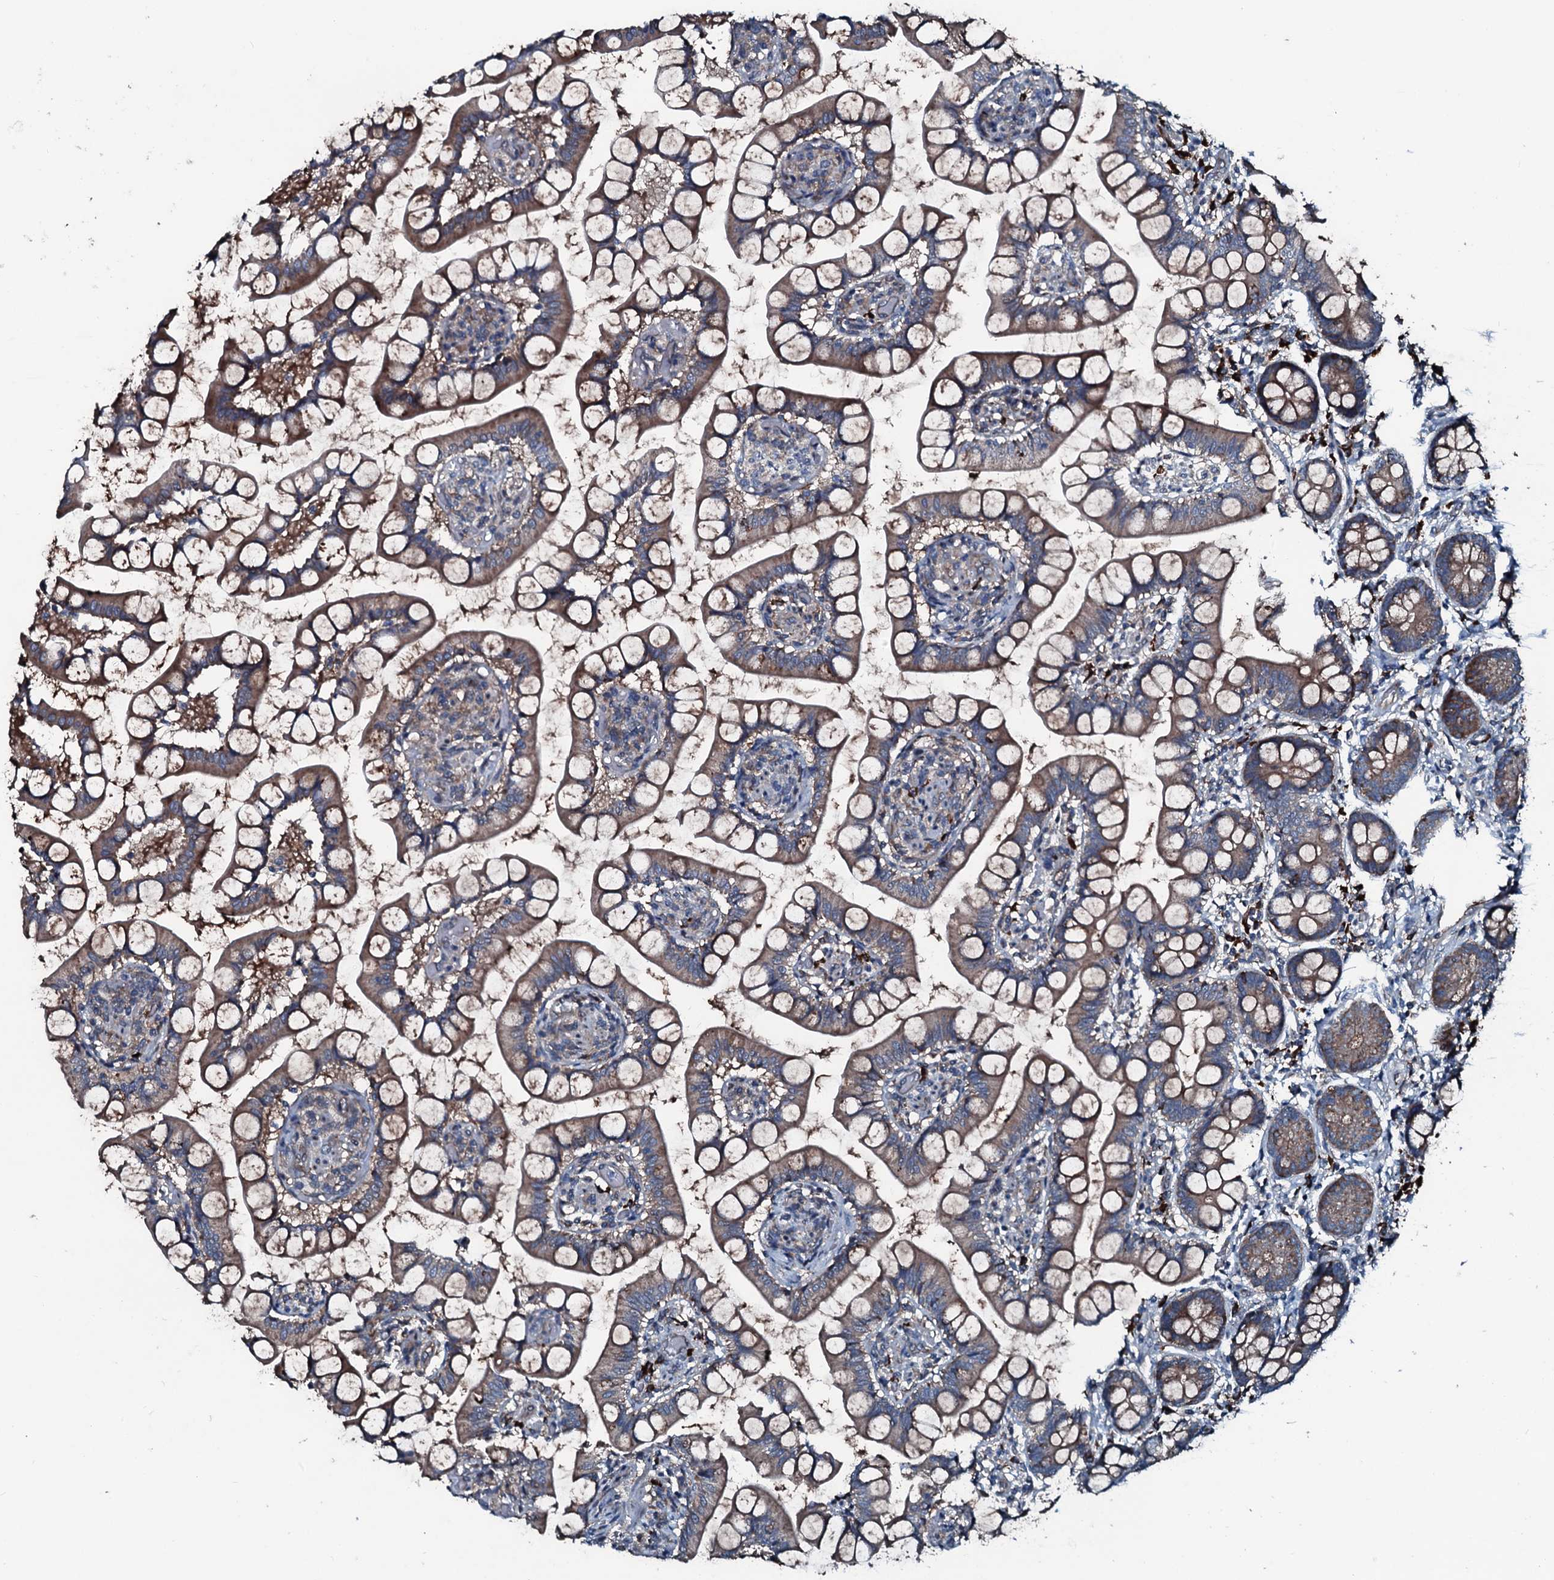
{"staining": {"intensity": "moderate", "quantity": ">75%", "location": "cytoplasmic/membranous"}, "tissue": "small intestine", "cell_type": "Glandular cells", "image_type": "normal", "snomed": [{"axis": "morphology", "description": "Normal tissue, NOS"}, {"axis": "topography", "description": "Small intestine"}], "caption": "DAB immunohistochemical staining of unremarkable small intestine reveals moderate cytoplasmic/membranous protein expression in approximately >75% of glandular cells.", "gene": "AARS1", "patient": {"sex": "male", "age": 52}}